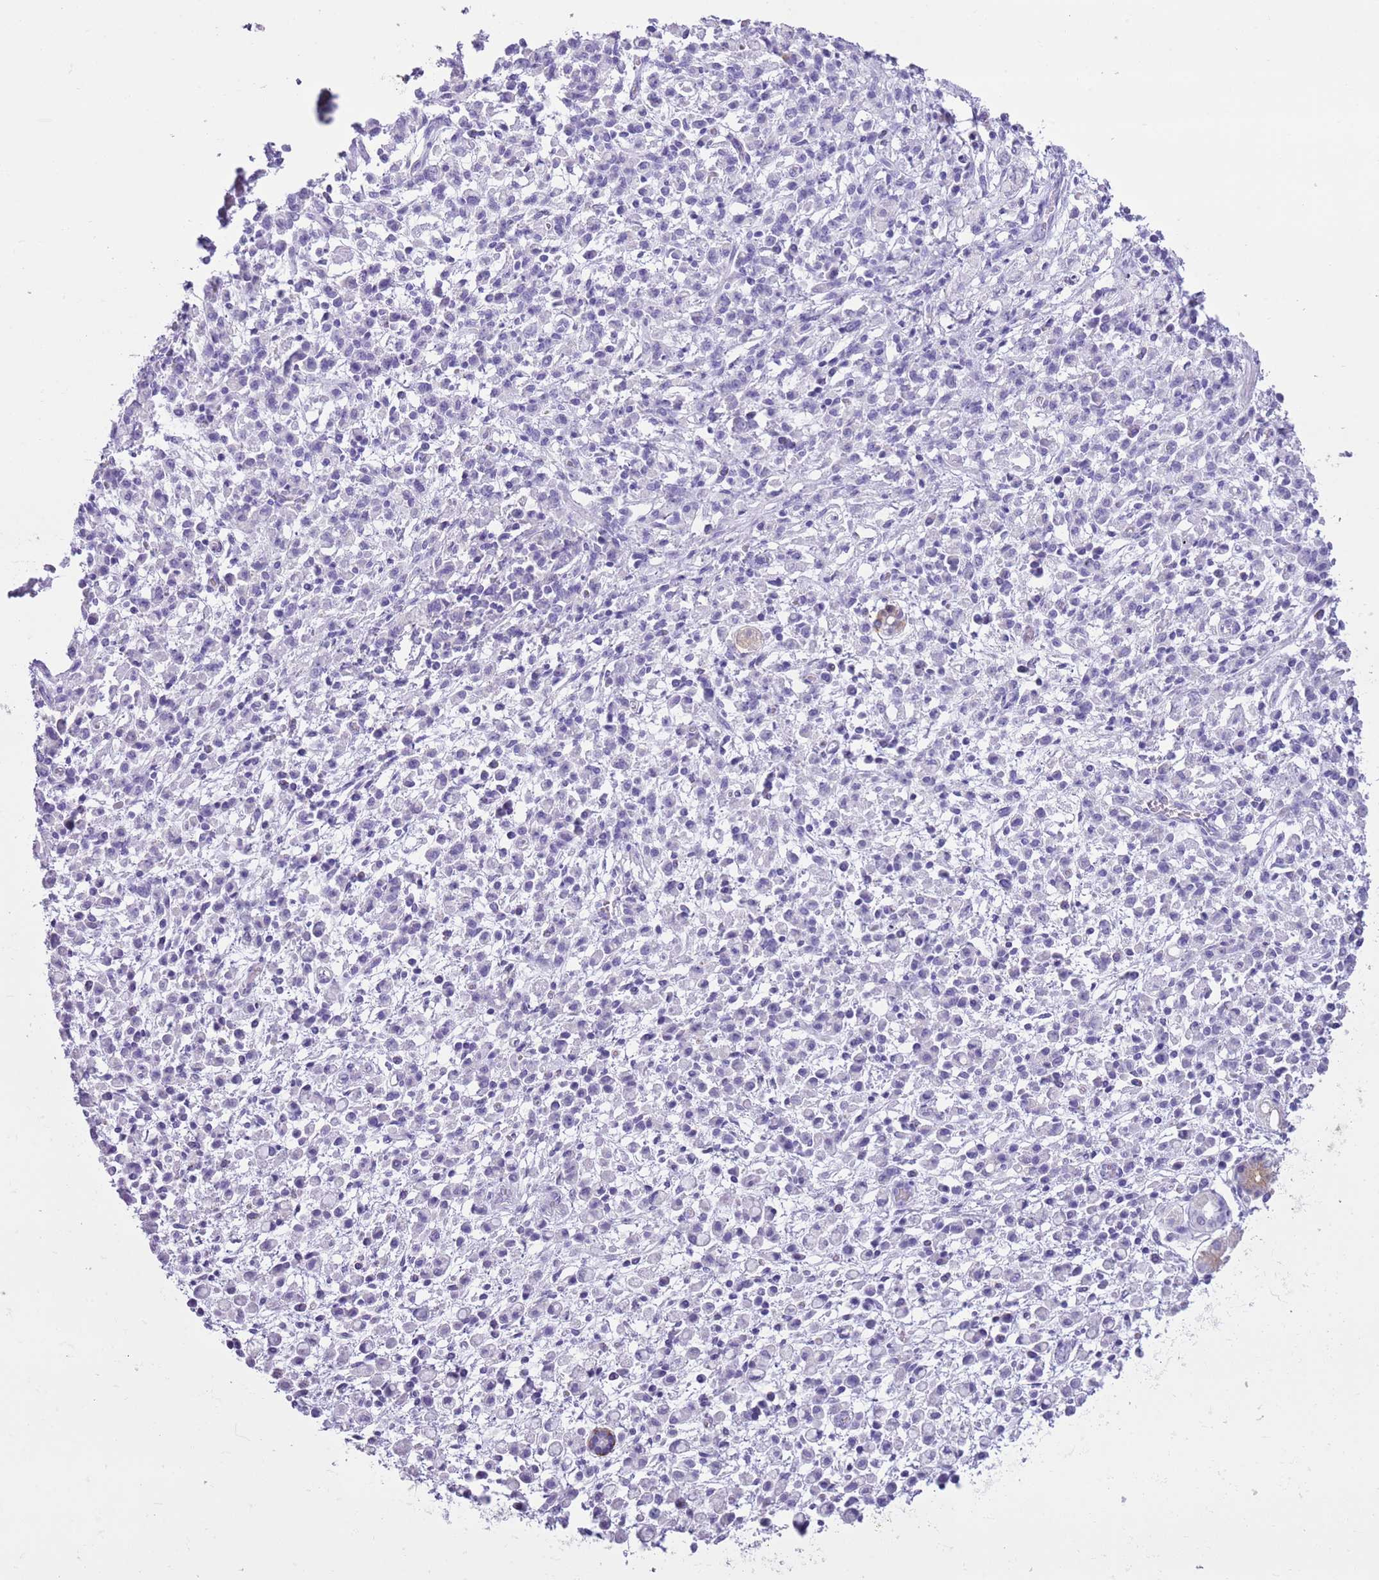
{"staining": {"intensity": "negative", "quantity": "none", "location": "none"}, "tissue": "stomach cancer", "cell_type": "Tumor cells", "image_type": "cancer", "snomed": [{"axis": "morphology", "description": "Adenocarcinoma, NOS"}, {"axis": "topography", "description": "Stomach"}], "caption": "Tumor cells show no significant protein positivity in adenocarcinoma (stomach).", "gene": "ZNF697", "patient": {"sex": "male", "age": 77}}